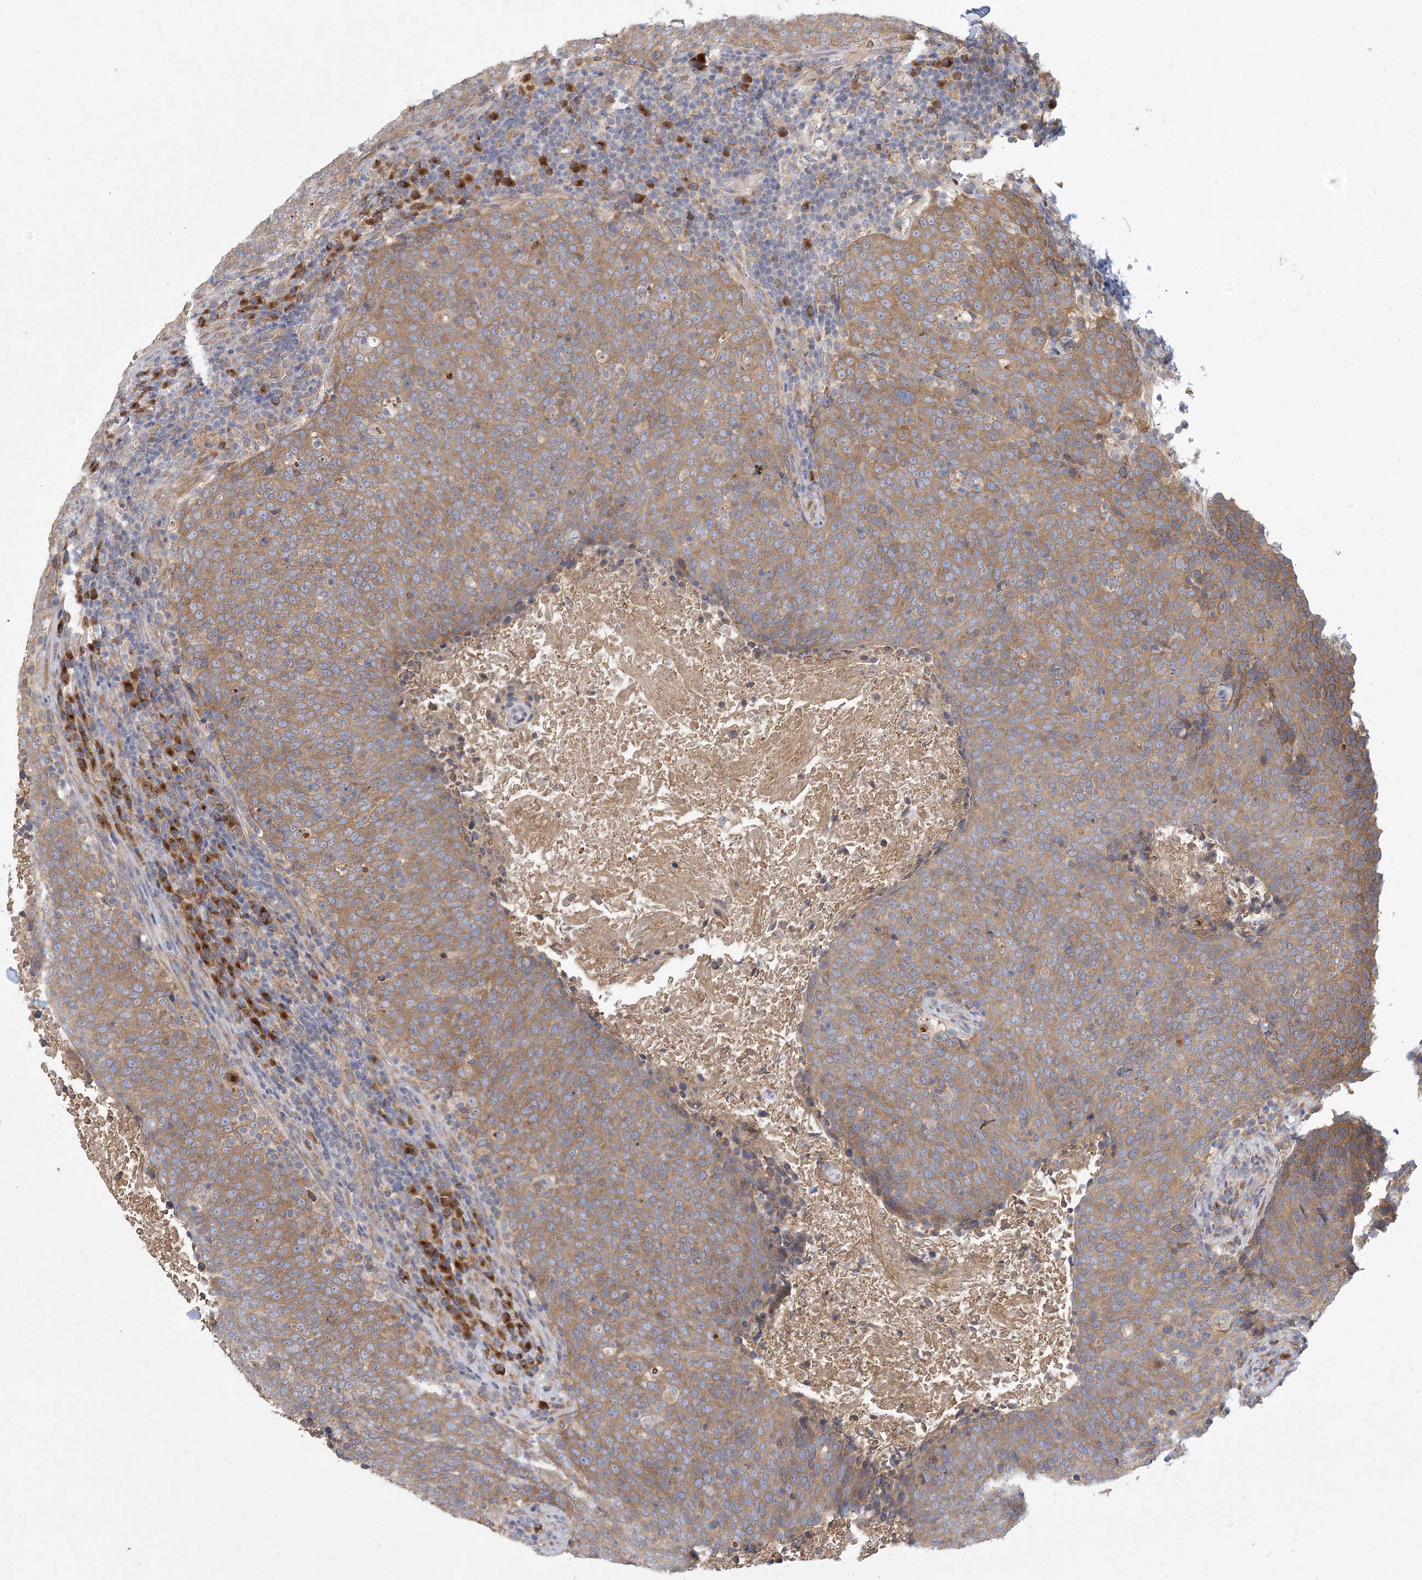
{"staining": {"intensity": "moderate", "quantity": ">75%", "location": "cytoplasmic/membranous"}, "tissue": "head and neck cancer", "cell_type": "Tumor cells", "image_type": "cancer", "snomed": [{"axis": "morphology", "description": "Squamous cell carcinoma, NOS"}, {"axis": "morphology", "description": "Squamous cell carcinoma, metastatic, NOS"}, {"axis": "topography", "description": "Lymph node"}, {"axis": "topography", "description": "Head-Neck"}], "caption": "The histopathology image shows a brown stain indicating the presence of a protein in the cytoplasmic/membranous of tumor cells in head and neck cancer.", "gene": "CNTLN", "patient": {"sex": "male", "age": 62}}